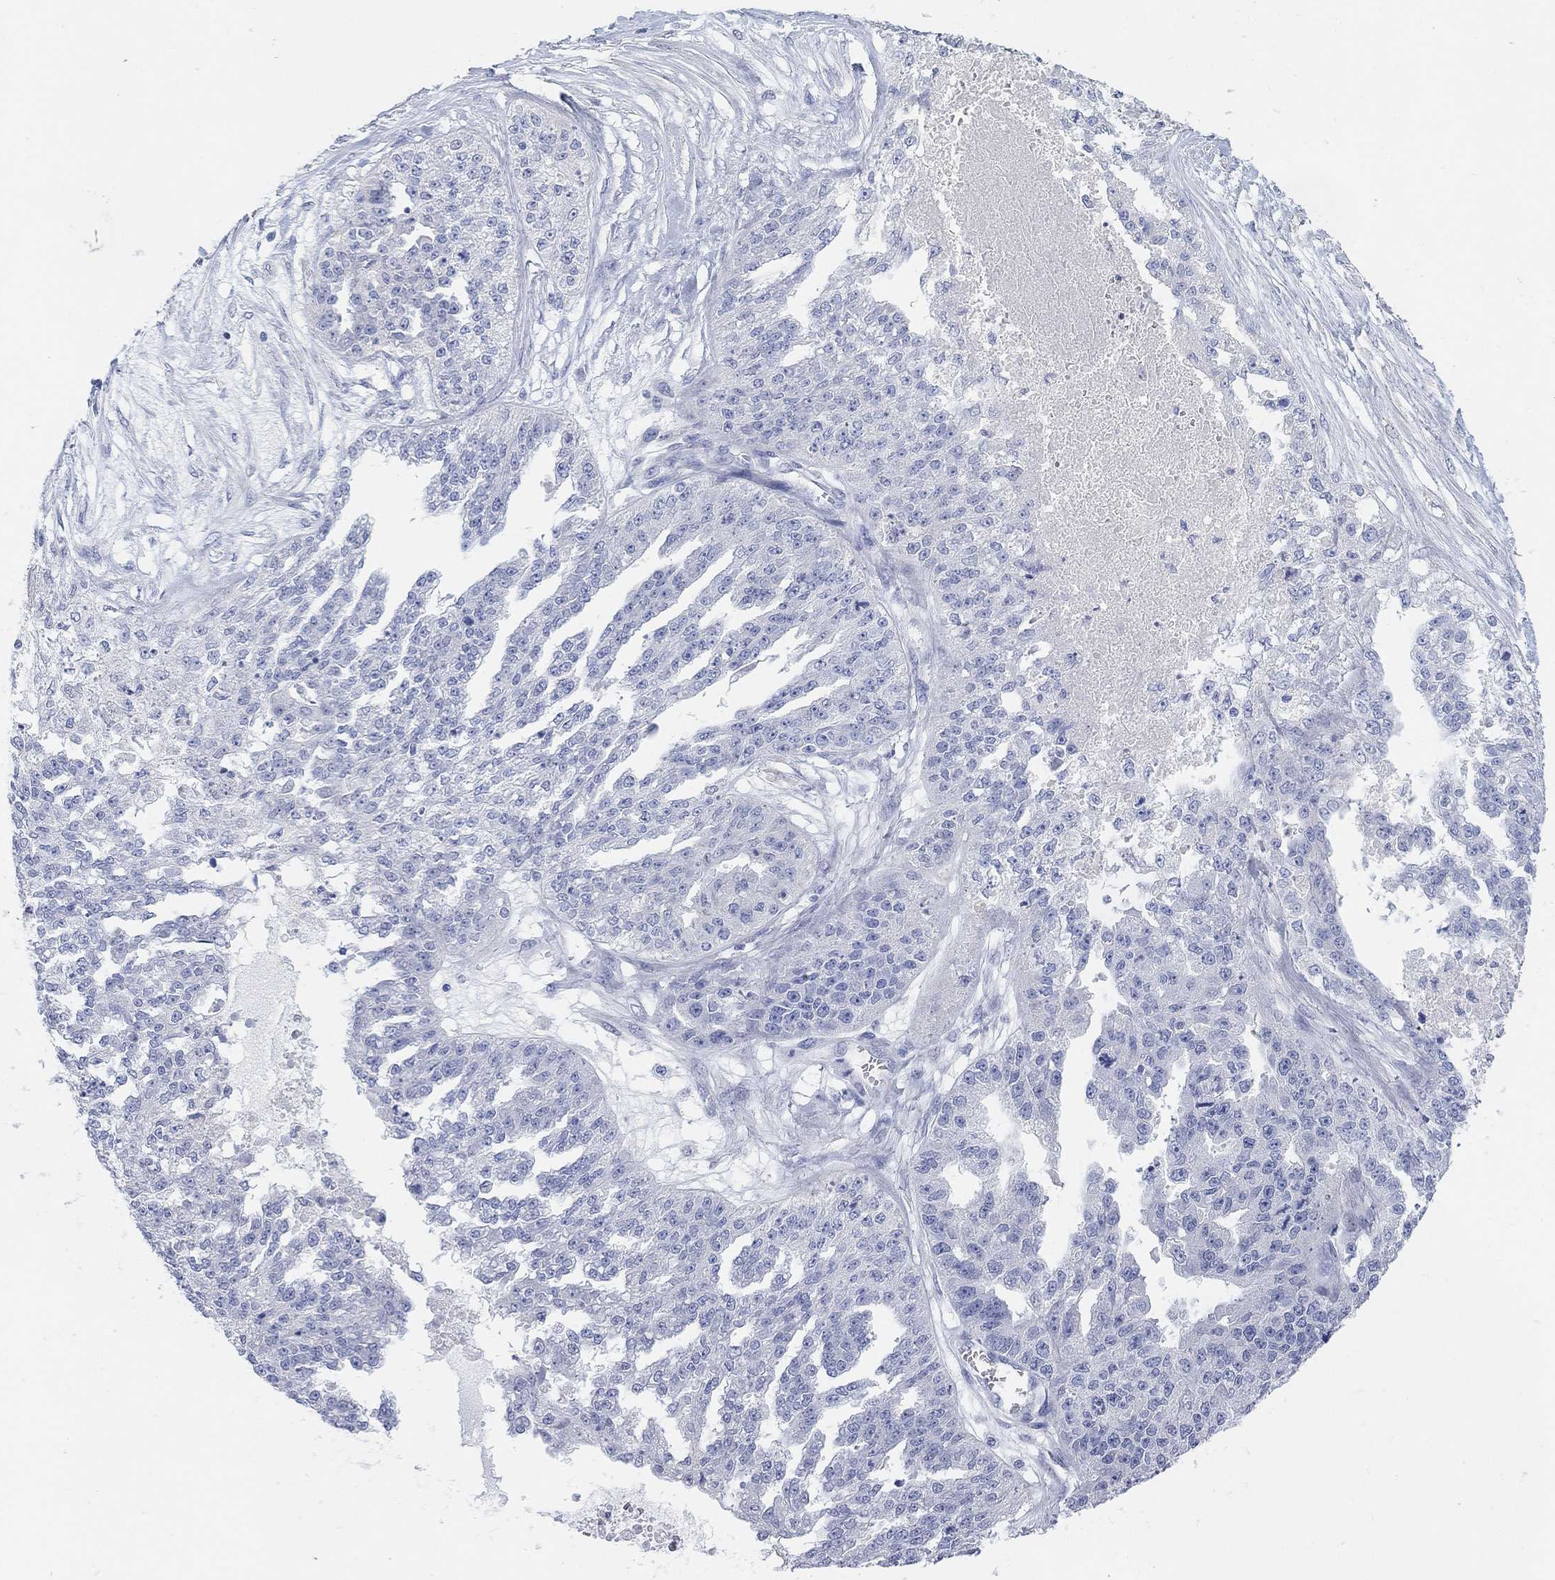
{"staining": {"intensity": "negative", "quantity": "none", "location": "none"}, "tissue": "ovarian cancer", "cell_type": "Tumor cells", "image_type": "cancer", "snomed": [{"axis": "morphology", "description": "Cystadenocarcinoma, serous, NOS"}, {"axis": "topography", "description": "Ovary"}], "caption": "IHC histopathology image of neoplastic tissue: human ovarian serous cystadenocarcinoma stained with DAB (3,3'-diaminobenzidine) demonstrates no significant protein expression in tumor cells. Nuclei are stained in blue.", "gene": "VAT1L", "patient": {"sex": "female", "age": 58}}